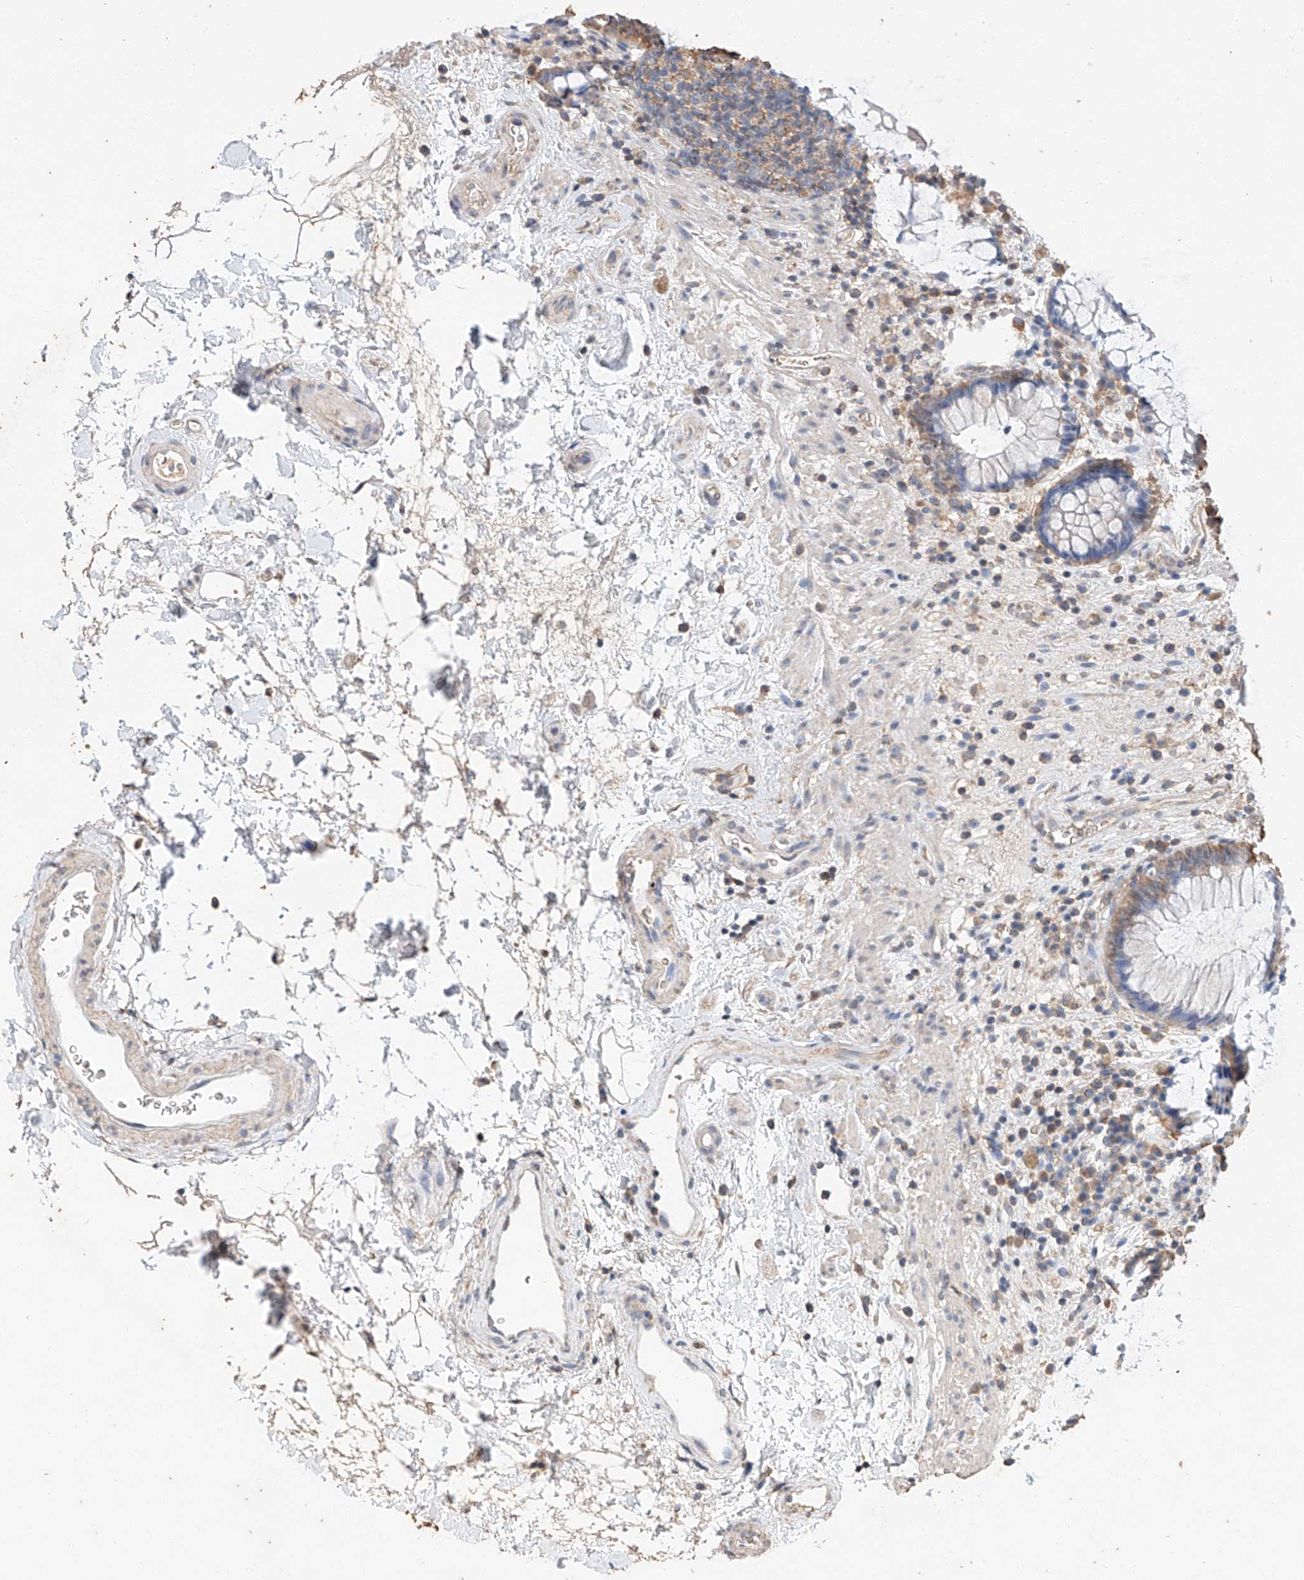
{"staining": {"intensity": "moderate", "quantity": "<25%", "location": "cytoplasmic/membranous"}, "tissue": "rectum", "cell_type": "Glandular cells", "image_type": "normal", "snomed": [{"axis": "morphology", "description": "Normal tissue, NOS"}, {"axis": "topography", "description": "Rectum"}], "caption": "IHC of normal rectum reveals low levels of moderate cytoplasmic/membranous expression in approximately <25% of glandular cells.", "gene": "CERS4", "patient": {"sex": "male", "age": 51}}